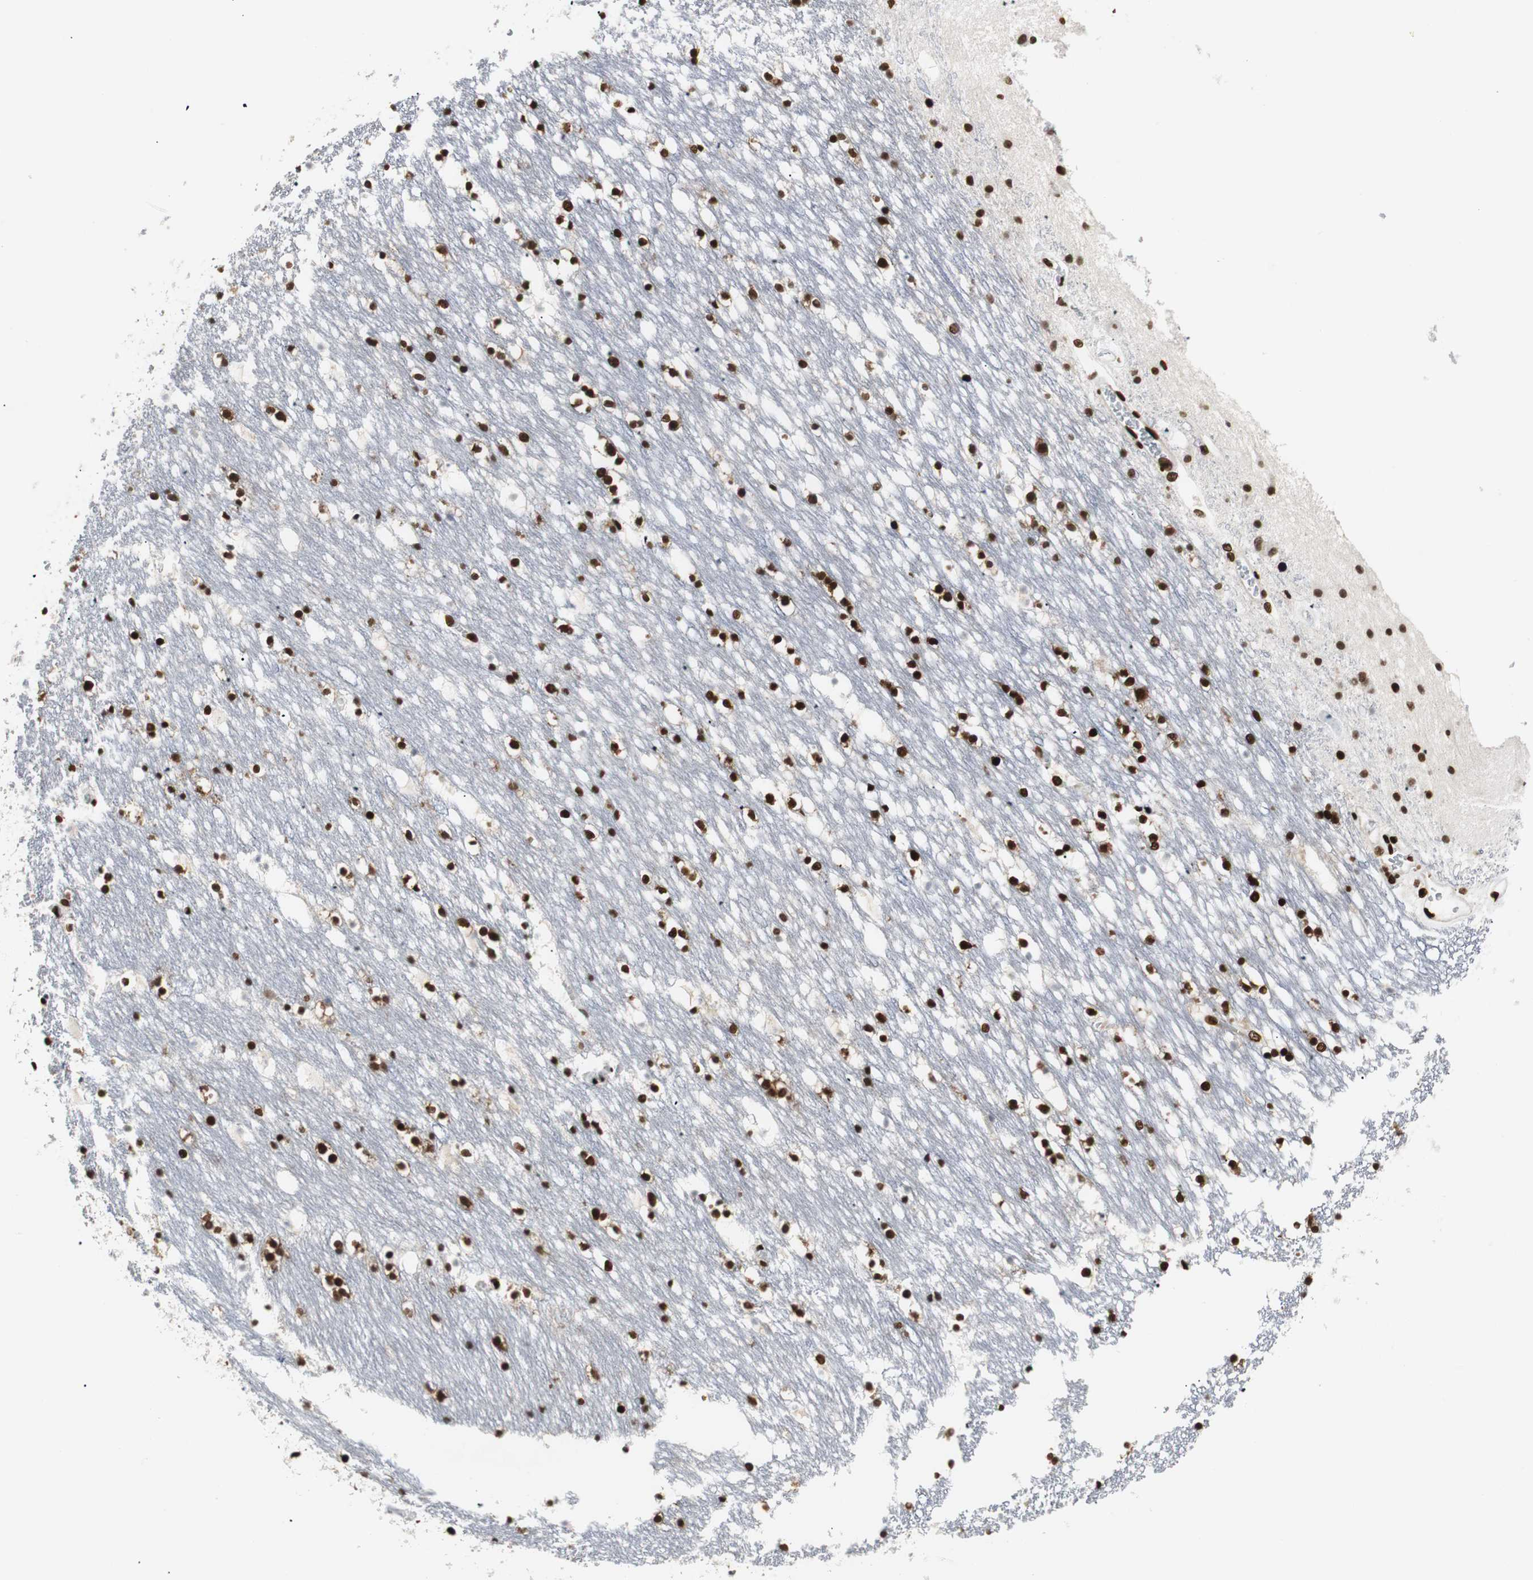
{"staining": {"intensity": "strong", "quantity": ">75%", "location": "nuclear"}, "tissue": "caudate", "cell_type": "Glial cells", "image_type": "normal", "snomed": [{"axis": "morphology", "description": "Normal tissue, NOS"}, {"axis": "topography", "description": "Lateral ventricle wall"}], "caption": "Strong nuclear protein staining is present in approximately >75% of glial cells in caudate. The protein of interest is stained brown, and the nuclei are stained in blue (DAB IHC with brightfield microscopy, high magnification).", "gene": "MTA2", "patient": {"sex": "male", "age": 45}}